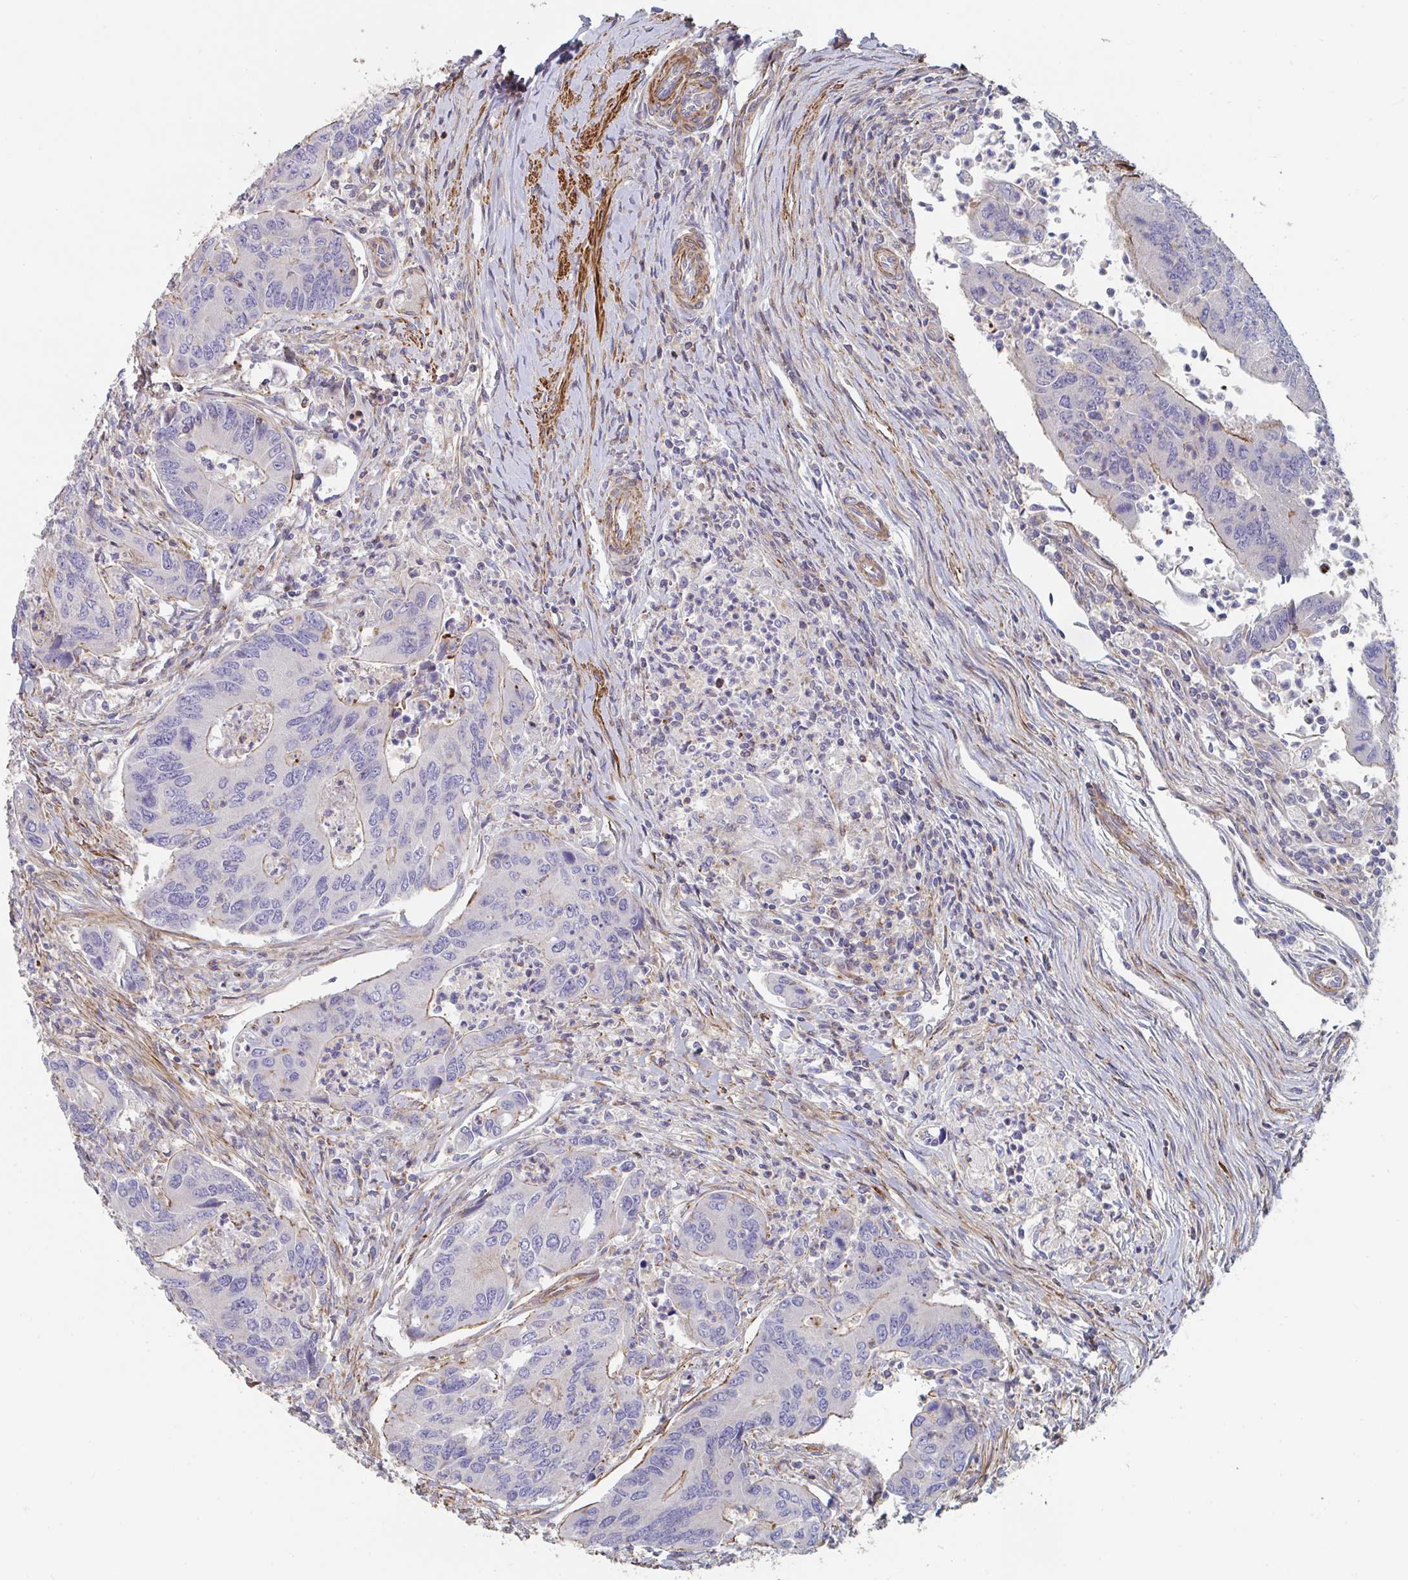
{"staining": {"intensity": "moderate", "quantity": "<25%", "location": "cytoplasmic/membranous"}, "tissue": "colorectal cancer", "cell_type": "Tumor cells", "image_type": "cancer", "snomed": [{"axis": "morphology", "description": "Adenocarcinoma, NOS"}, {"axis": "topography", "description": "Colon"}], "caption": "Immunohistochemical staining of human adenocarcinoma (colorectal) shows low levels of moderate cytoplasmic/membranous protein expression in approximately <25% of tumor cells.", "gene": "FZD2", "patient": {"sex": "female", "age": 67}}